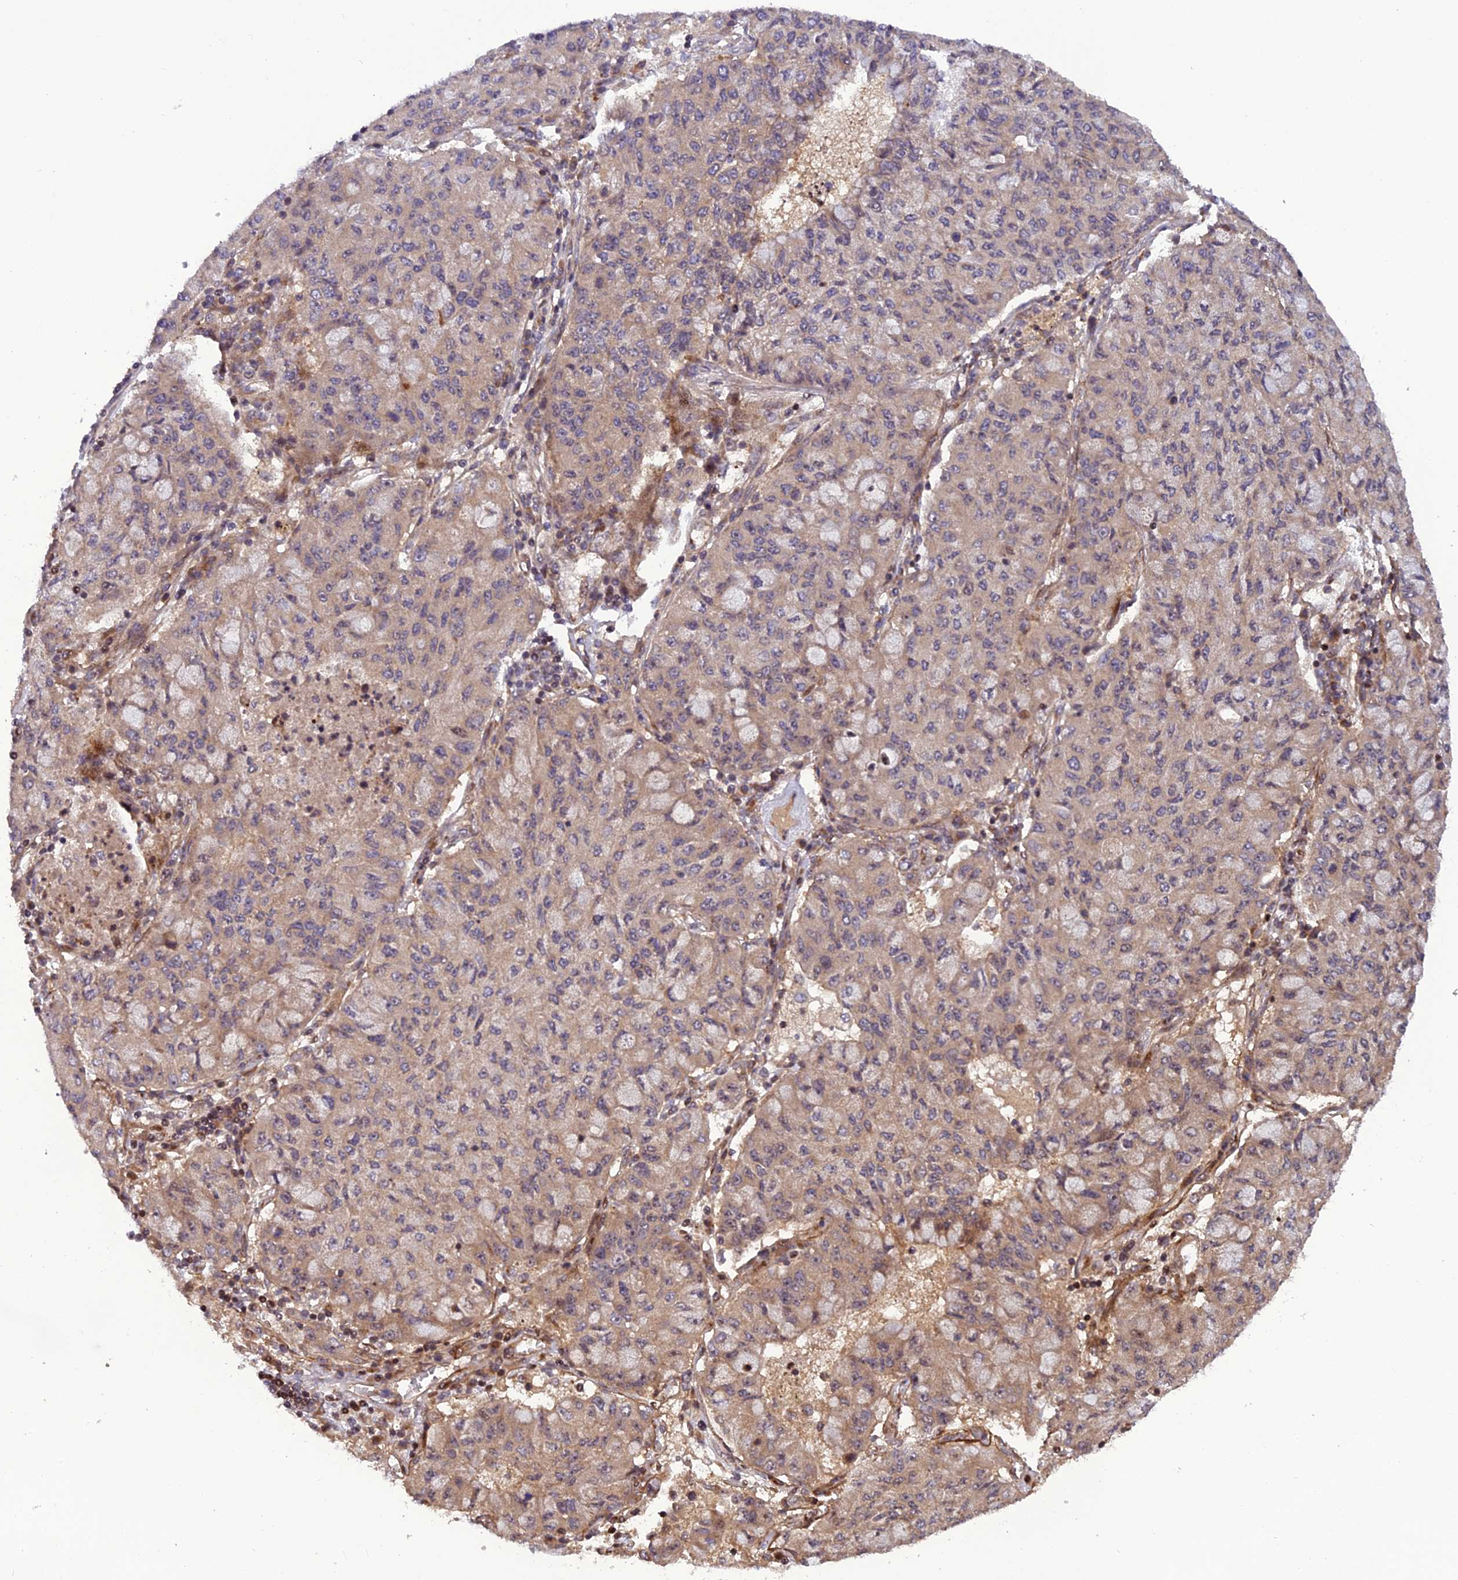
{"staining": {"intensity": "weak", "quantity": "25%-75%", "location": "cytoplasmic/membranous"}, "tissue": "lung cancer", "cell_type": "Tumor cells", "image_type": "cancer", "snomed": [{"axis": "morphology", "description": "Squamous cell carcinoma, NOS"}, {"axis": "topography", "description": "Lung"}], "caption": "Human lung cancer stained with a protein marker demonstrates weak staining in tumor cells.", "gene": "SMIM7", "patient": {"sex": "male", "age": 74}}